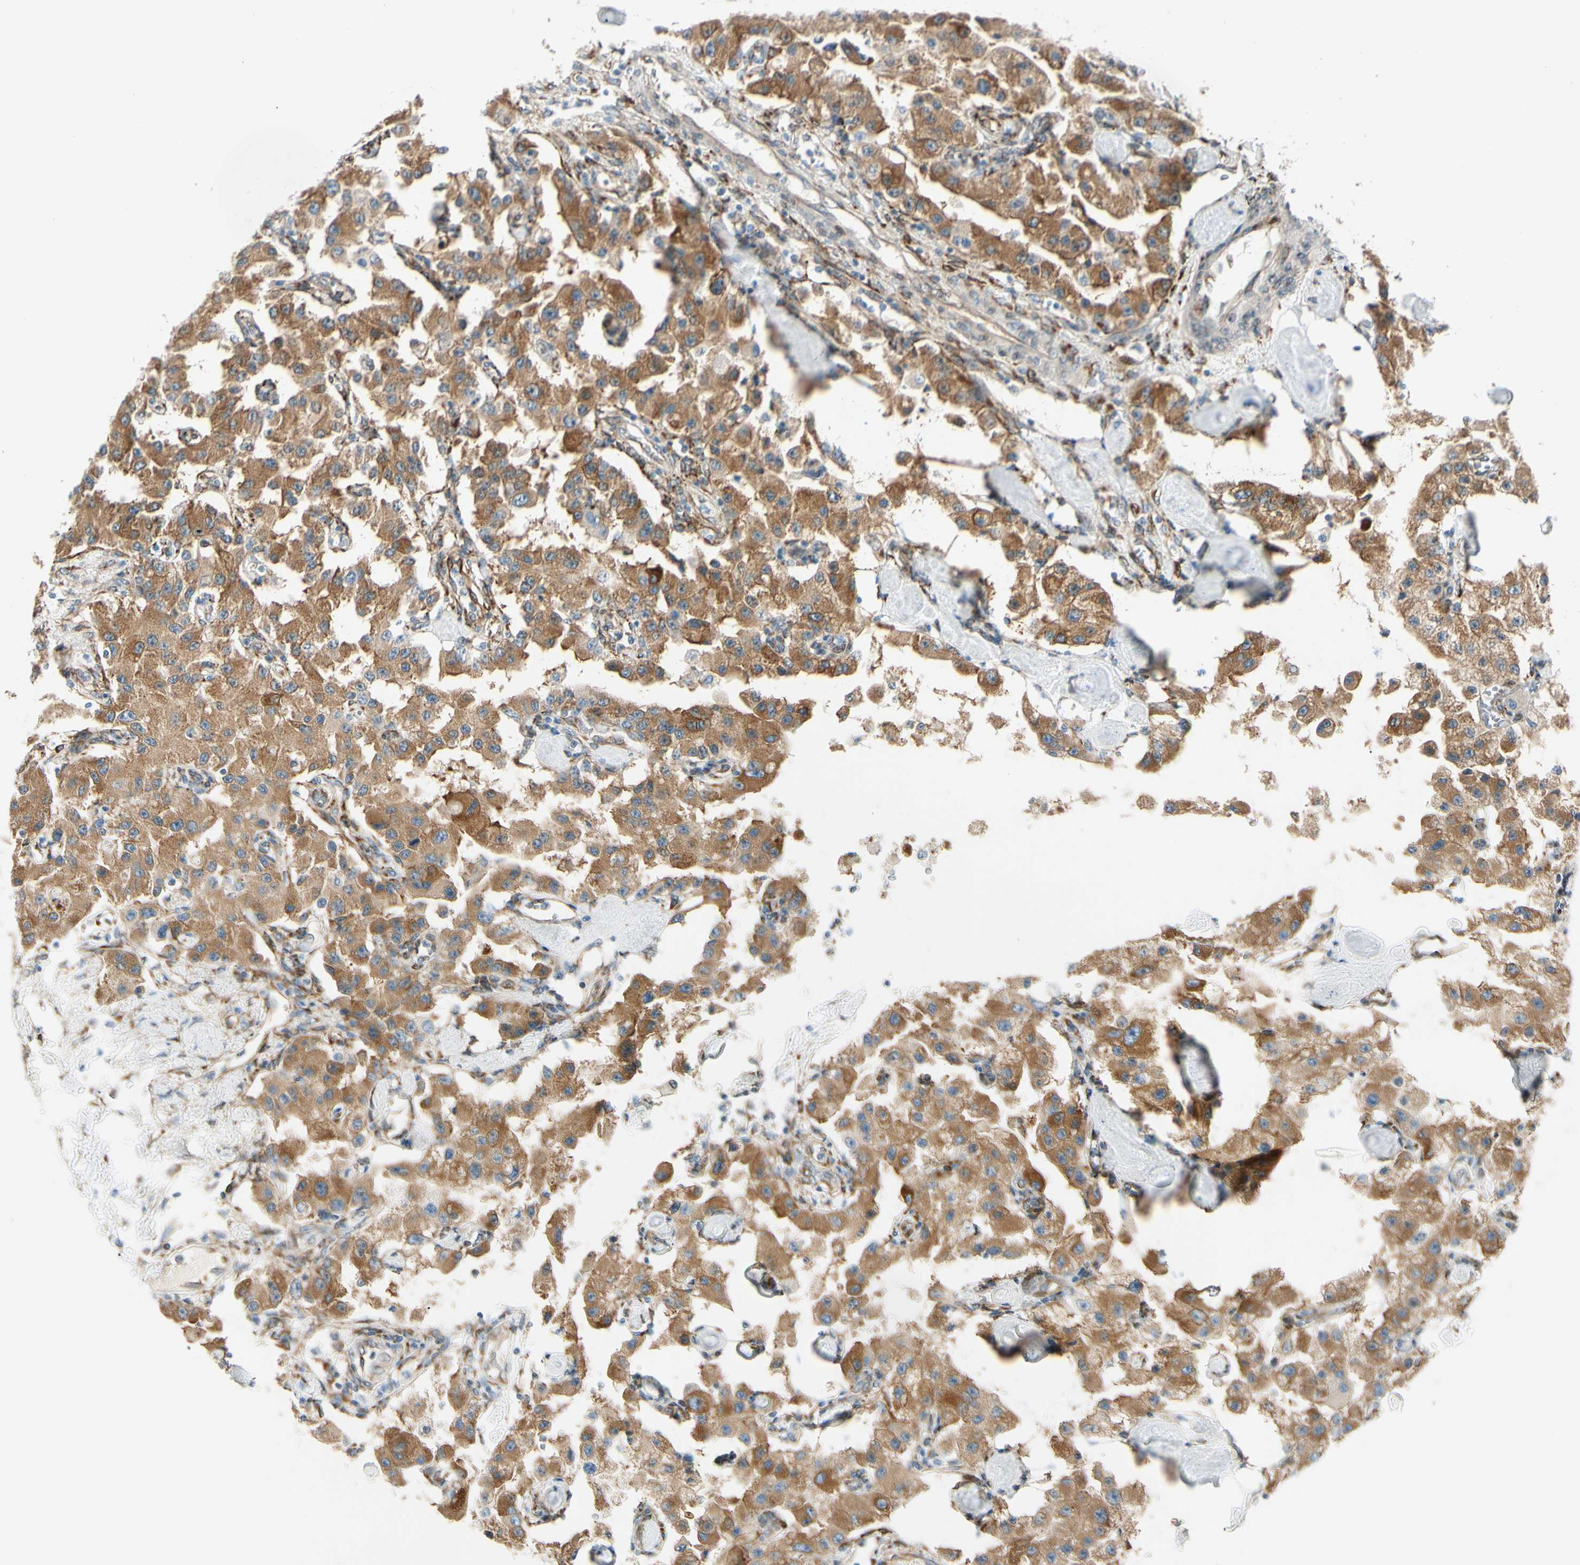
{"staining": {"intensity": "moderate", "quantity": ">75%", "location": "cytoplasmic/membranous"}, "tissue": "carcinoid", "cell_type": "Tumor cells", "image_type": "cancer", "snomed": [{"axis": "morphology", "description": "Carcinoid, malignant, NOS"}, {"axis": "topography", "description": "Pancreas"}], "caption": "Immunohistochemical staining of carcinoid (malignant) reveals medium levels of moderate cytoplasmic/membranous expression in about >75% of tumor cells. (brown staining indicates protein expression, while blue staining denotes nuclei).", "gene": "FKBP7", "patient": {"sex": "male", "age": 41}}